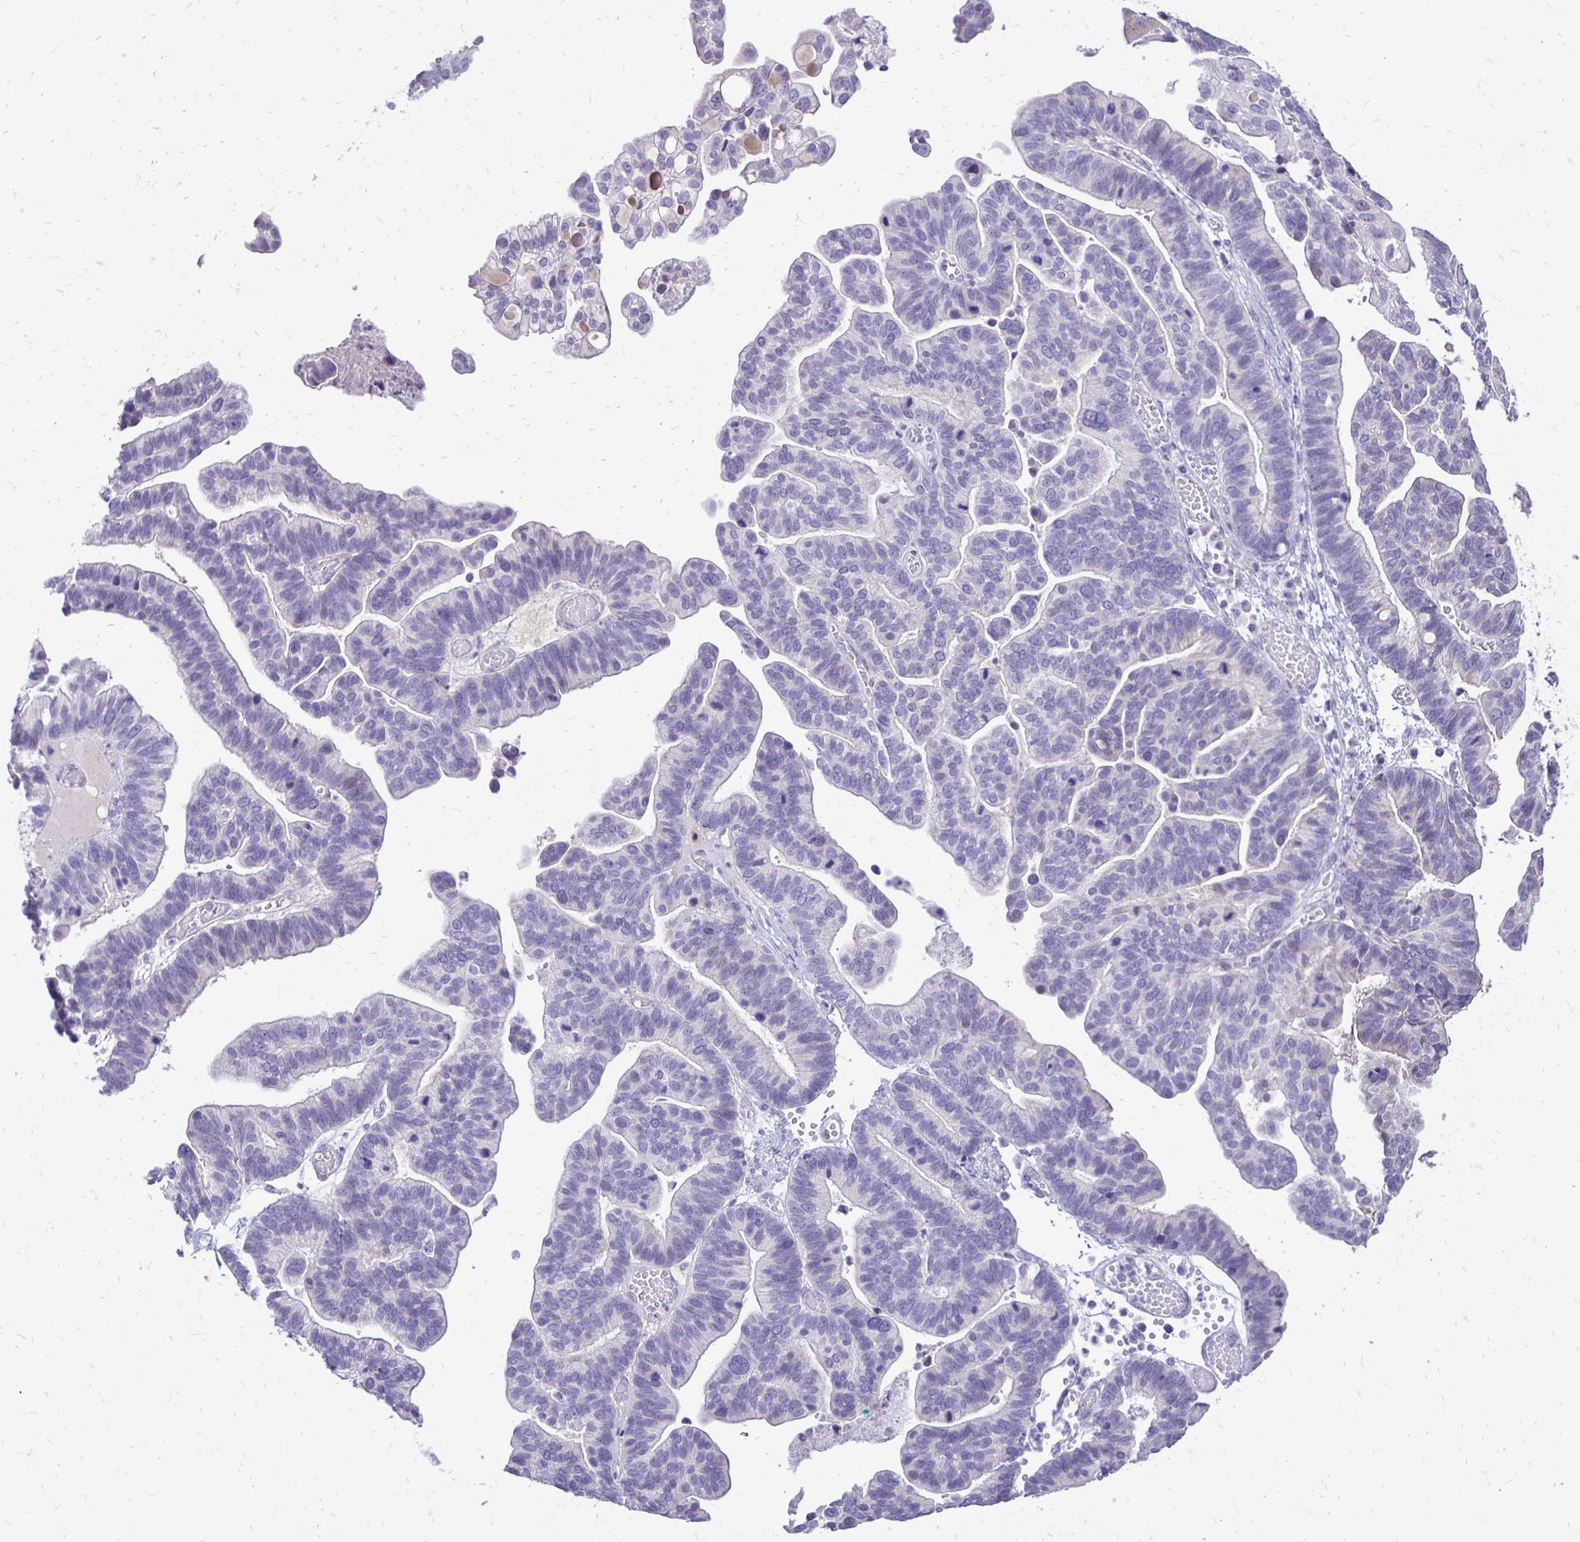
{"staining": {"intensity": "negative", "quantity": "none", "location": "none"}, "tissue": "ovarian cancer", "cell_type": "Tumor cells", "image_type": "cancer", "snomed": [{"axis": "morphology", "description": "Cystadenocarcinoma, serous, NOS"}, {"axis": "topography", "description": "Ovary"}], "caption": "DAB immunohistochemical staining of human ovarian serous cystadenocarcinoma reveals no significant staining in tumor cells.", "gene": "GAS2", "patient": {"sex": "female", "age": 56}}